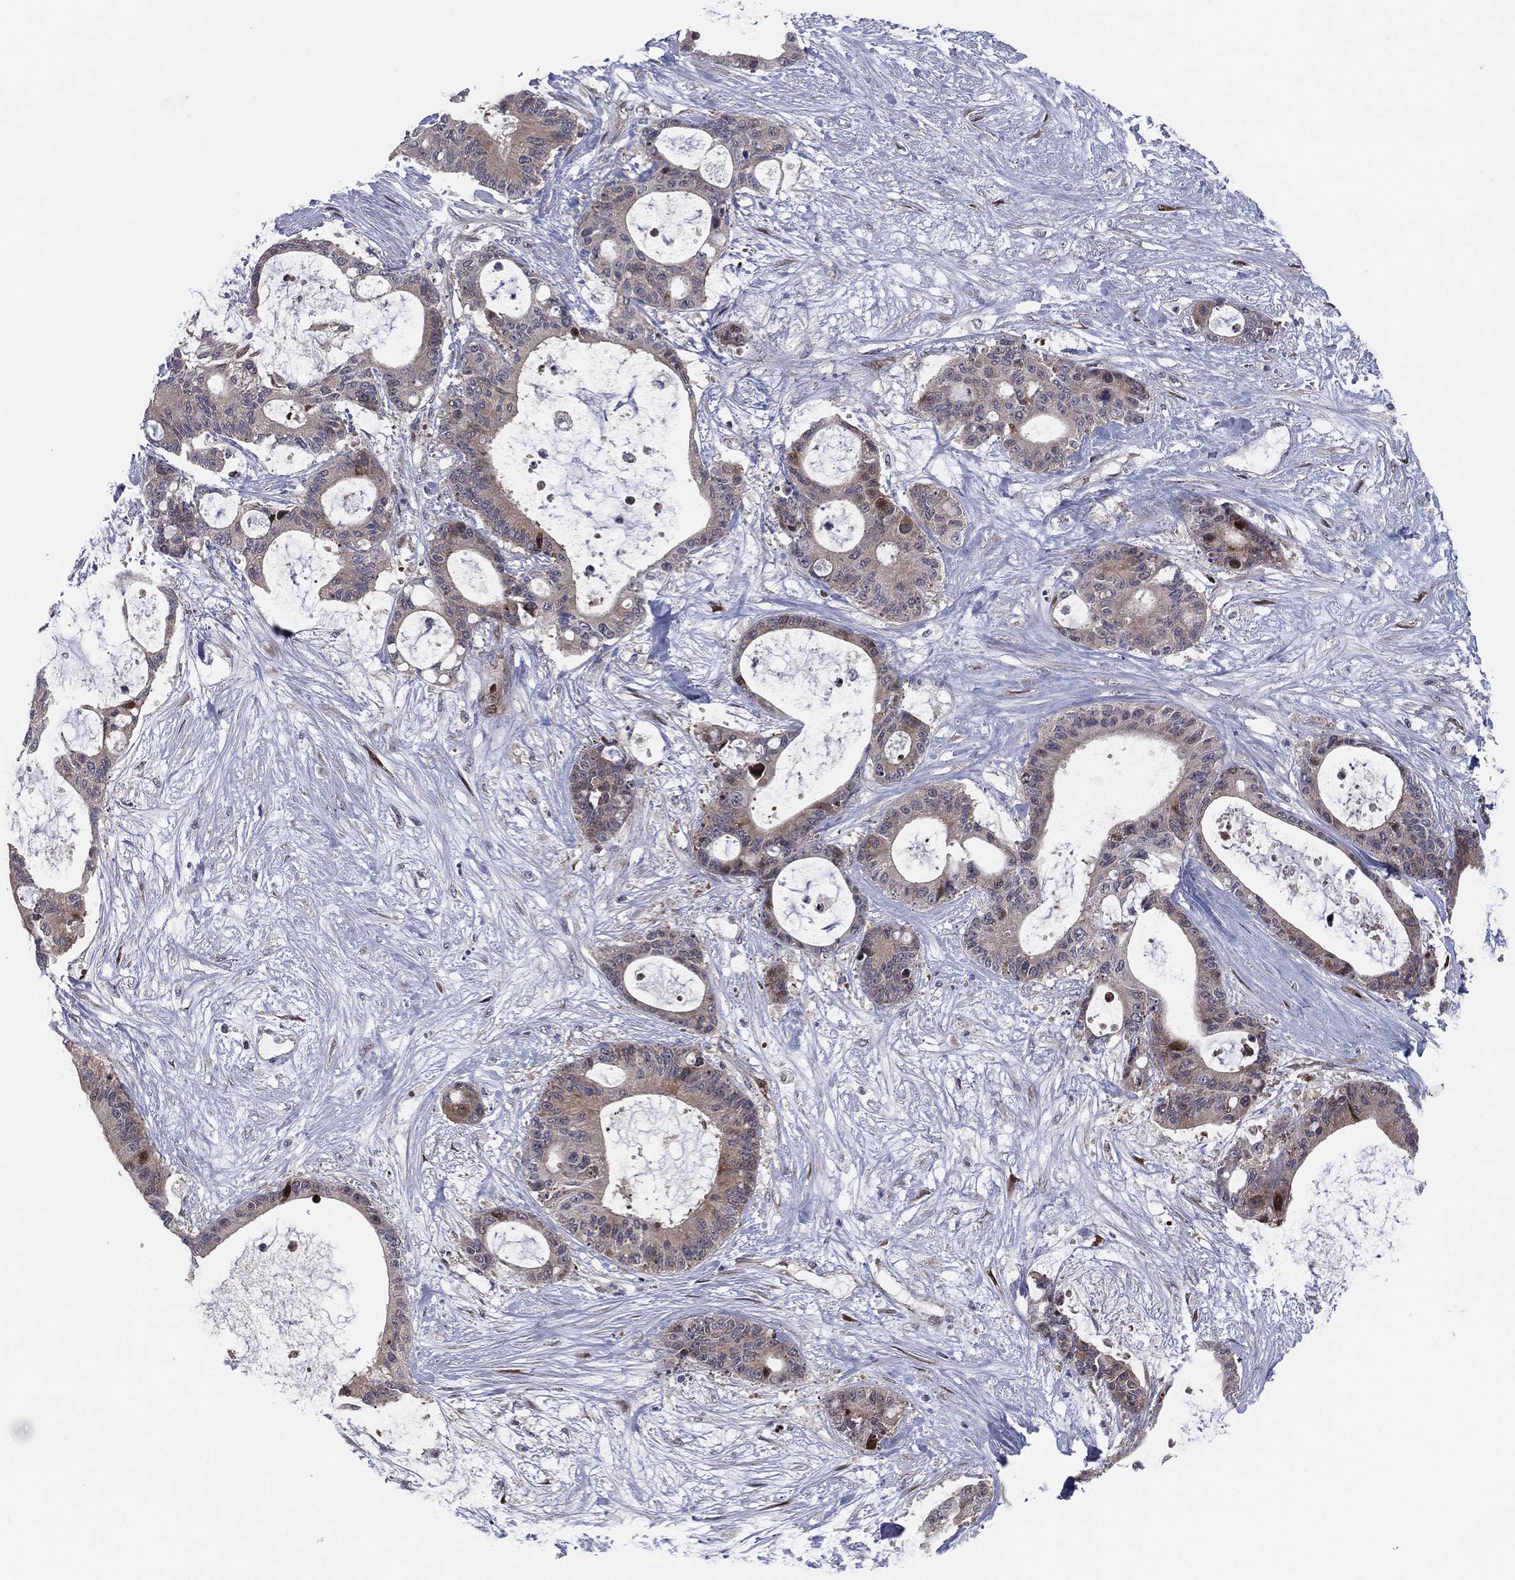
{"staining": {"intensity": "moderate", "quantity": "<25%", "location": "cytoplasmic/membranous"}, "tissue": "liver cancer", "cell_type": "Tumor cells", "image_type": "cancer", "snomed": [{"axis": "morphology", "description": "Normal tissue, NOS"}, {"axis": "morphology", "description": "Cholangiocarcinoma"}, {"axis": "topography", "description": "Liver"}, {"axis": "topography", "description": "Peripheral nerve tissue"}], "caption": "Immunohistochemical staining of human liver cancer reveals low levels of moderate cytoplasmic/membranous positivity in approximately <25% of tumor cells. (DAB = brown stain, brightfield microscopy at high magnification).", "gene": "UTP14A", "patient": {"sex": "female", "age": 73}}